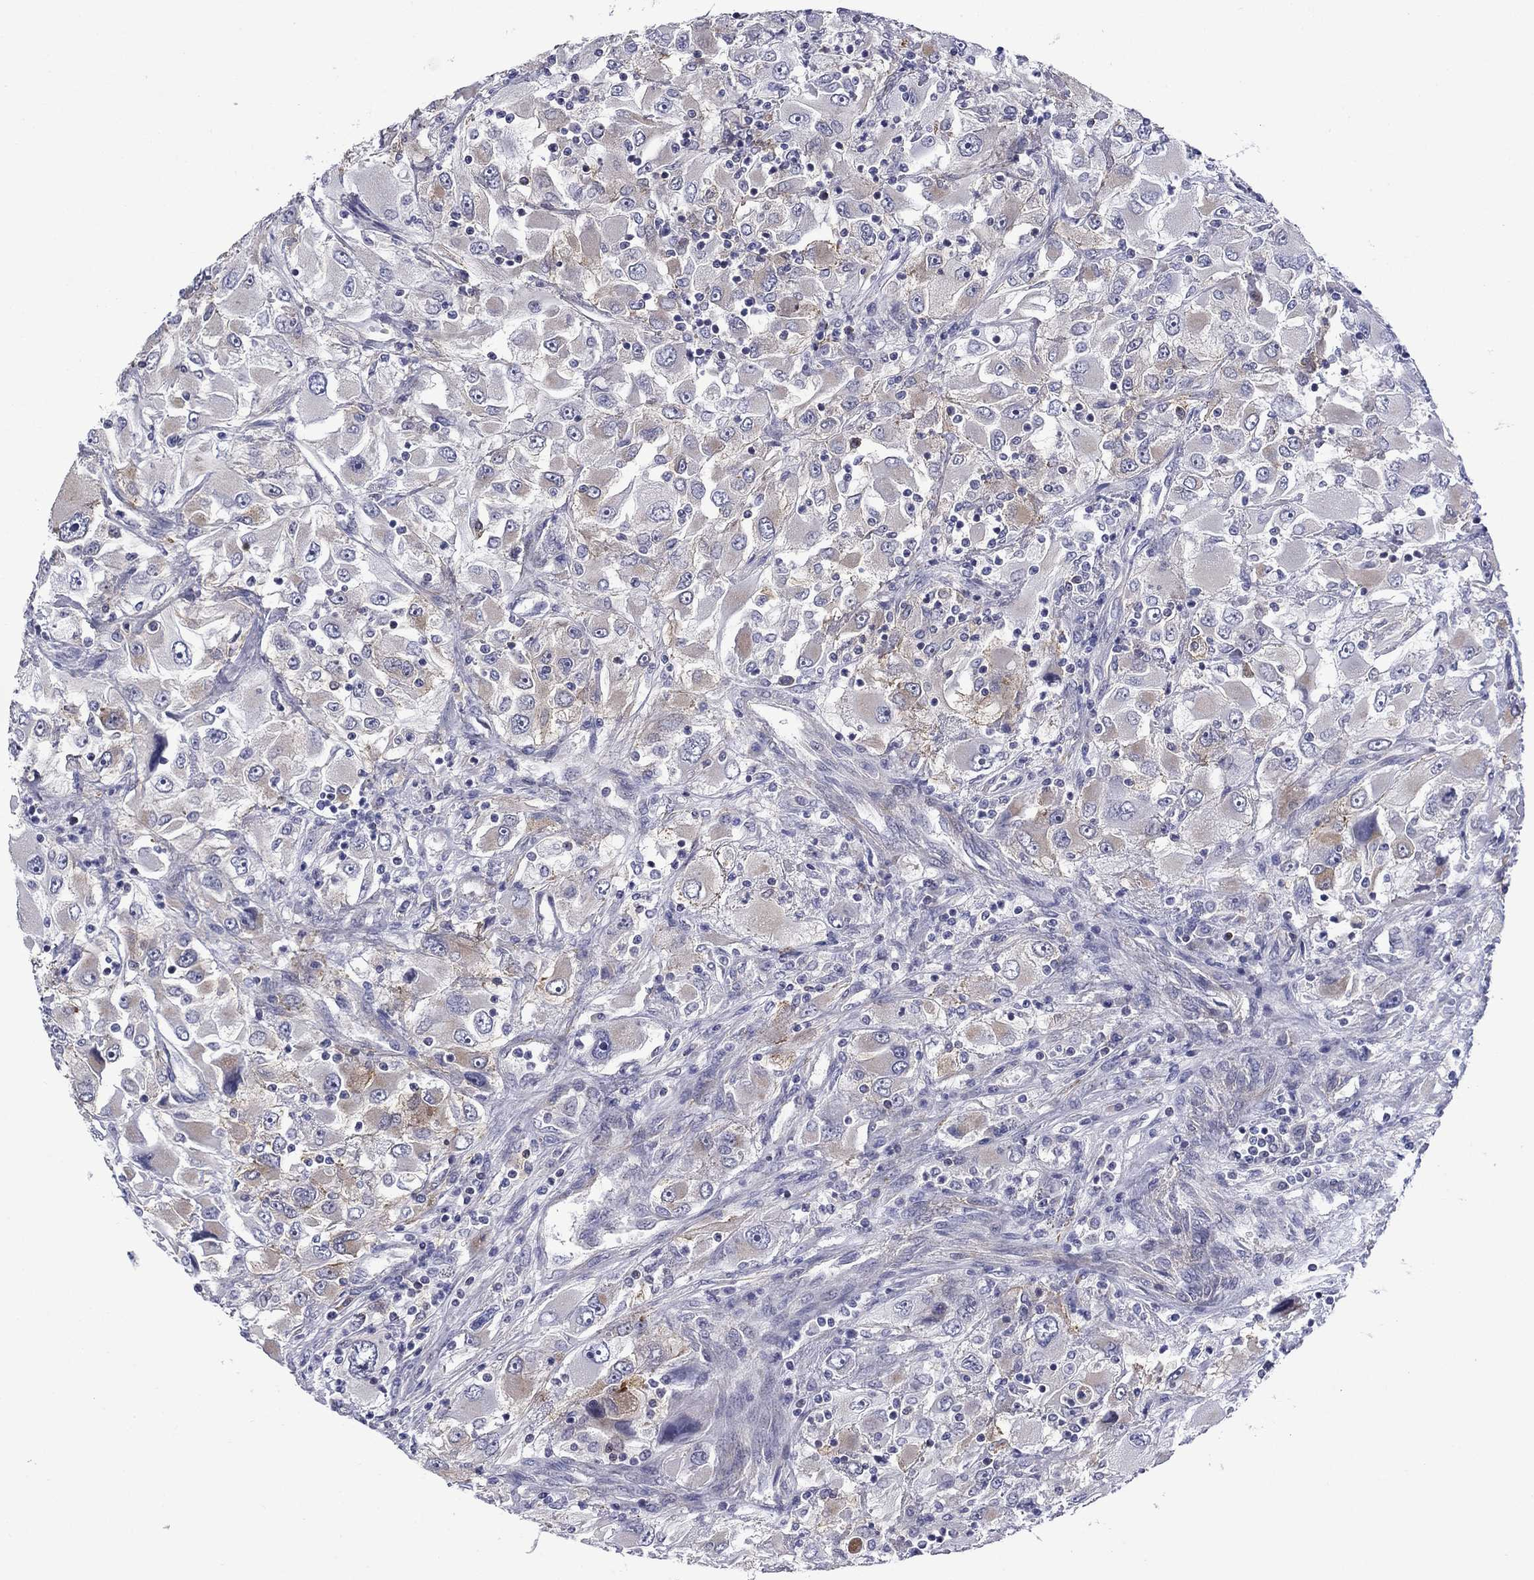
{"staining": {"intensity": "moderate", "quantity": "<25%", "location": "cytoplasmic/membranous"}, "tissue": "renal cancer", "cell_type": "Tumor cells", "image_type": "cancer", "snomed": [{"axis": "morphology", "description": "Adenocarcinoma, NOS"}, {"axis": "topography", "description": "Kidney"}], "caption": "Immunohistochemical staining of human renal adenocarcinoma demonstrates moderate cytoplasmic/membranous protein staining in approximately <25% of tumor cells.", "gene": "LMO7", "patient": {"sex": "female", "age": 52}}